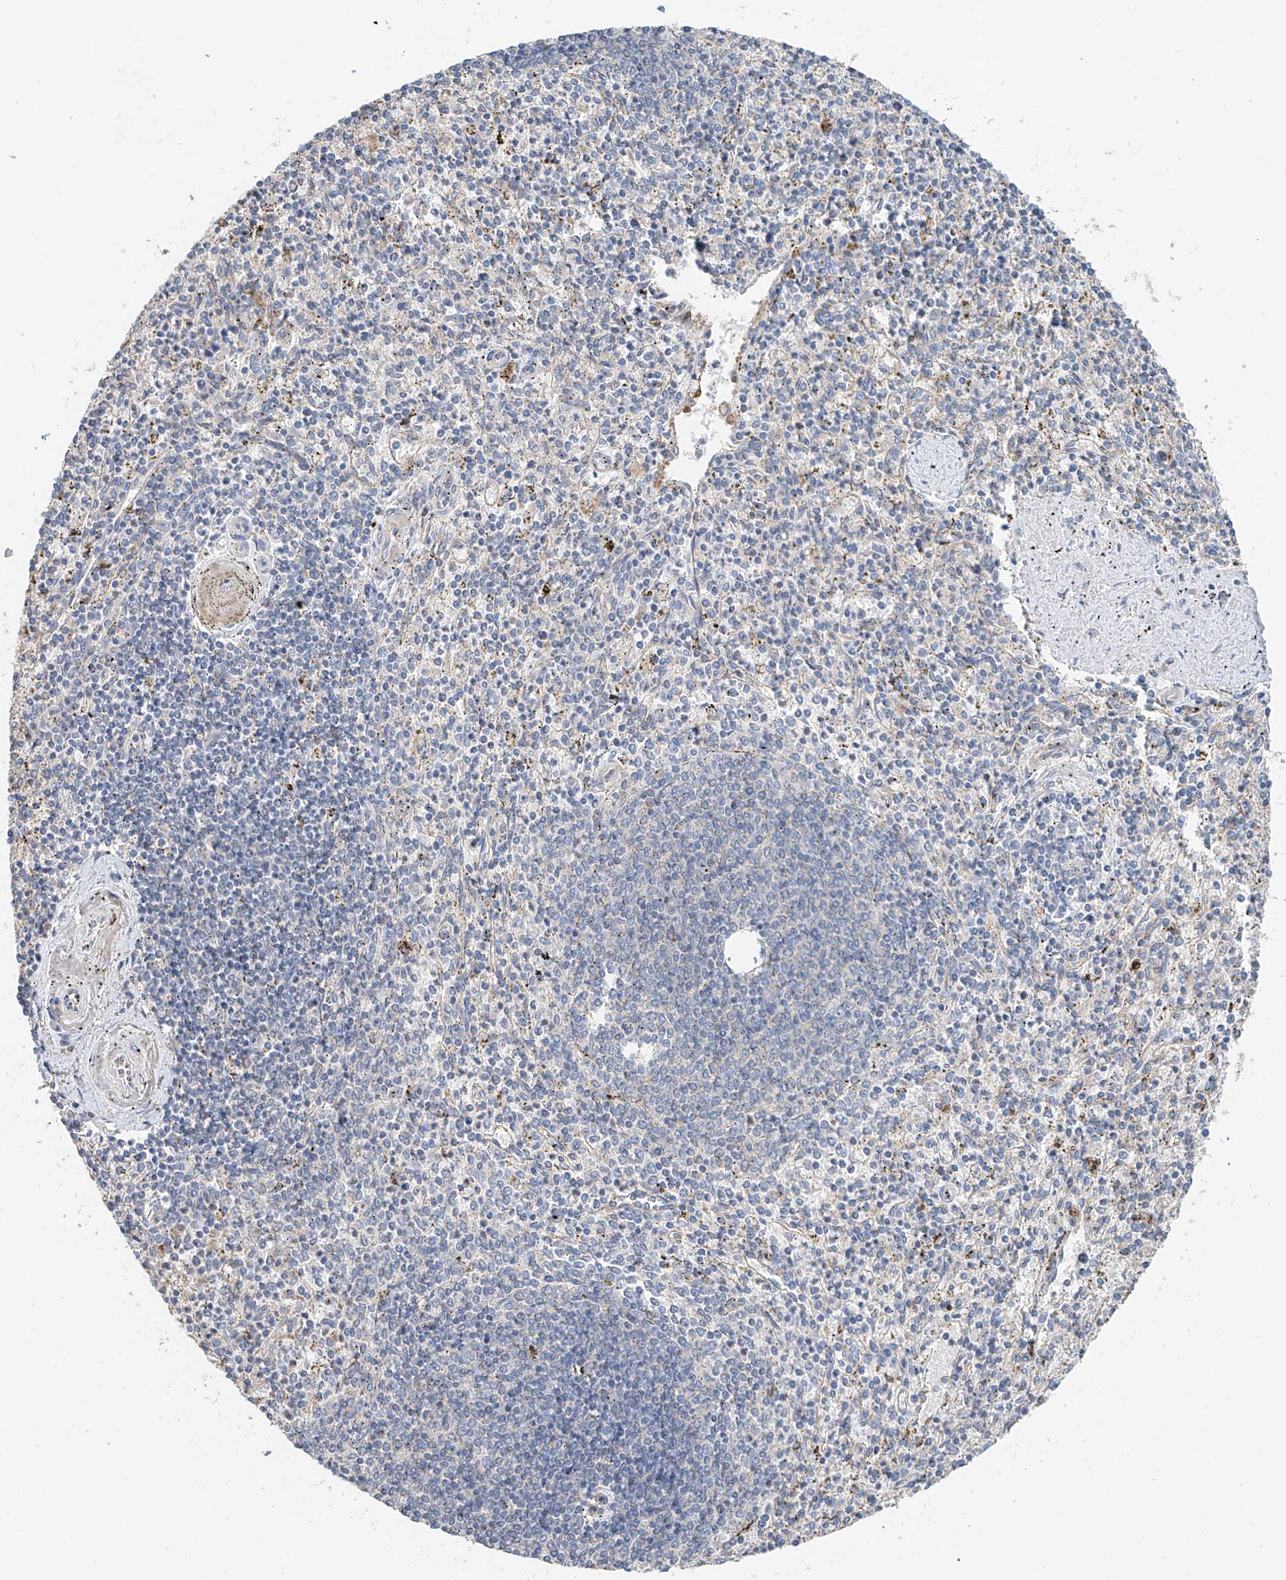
{"staining": {"intensity": "moderate", "quantity": "<25%", "location": "cytoplasmic/membranous"}, "tissue": "spleen", "cell_type": "Cells in red pulp", "image_type": "normal", "snomed": [{"axis": "morphology", "description": "Normal tissue, NOS"}, {"axis": "topography", "description": "Spleen"}], "caption": "This micrograph shows immunohistochemistry (IHC) staining of normal human spleen, with low moderate cytoplasmic/membranous positivity in about <25% of cells in red pulp.", "gene": "TRIM47", "patient": {"sex": "male", "age": 72}}